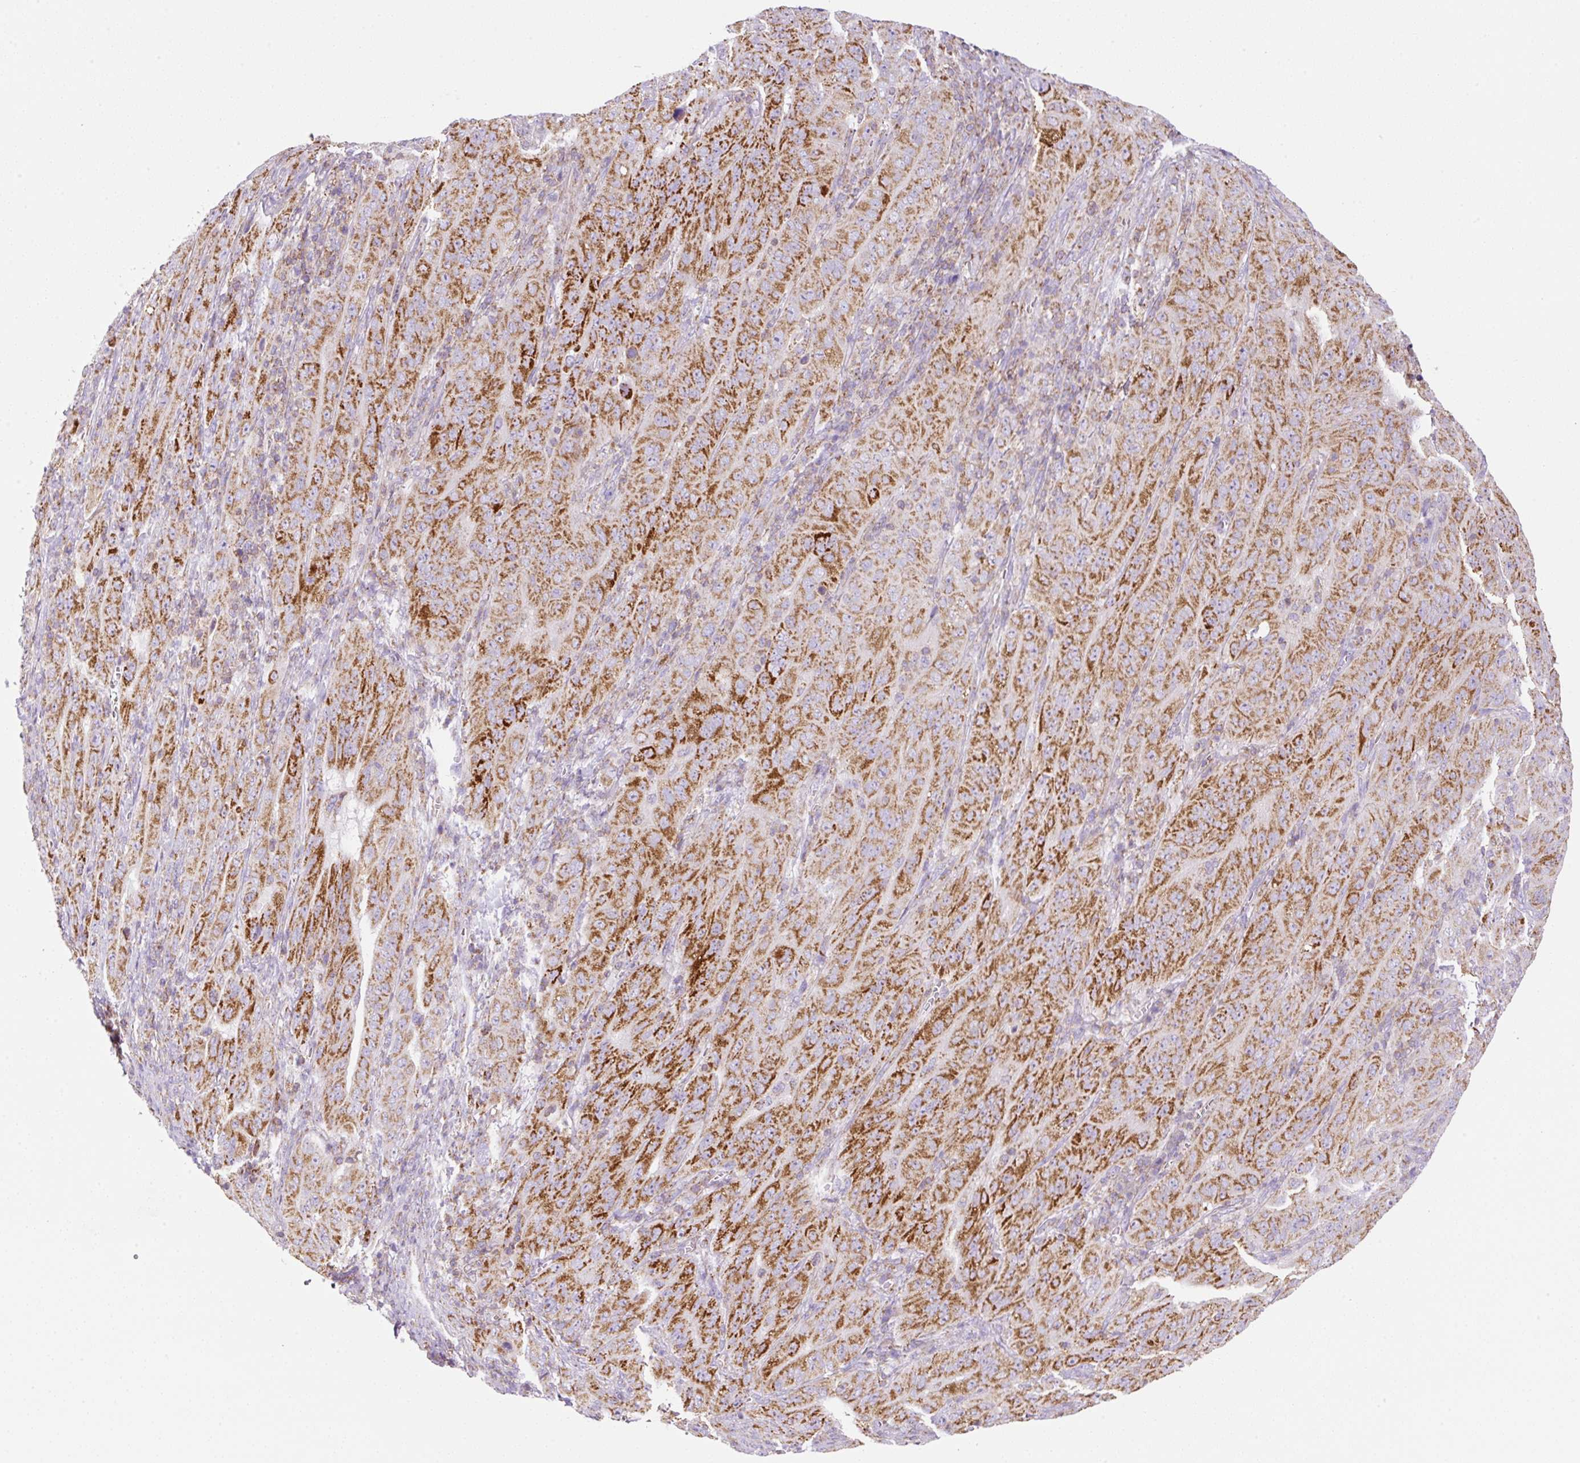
{"staining": {"intensity": "strong", "quantity": ">75%", "location": "cytoplasmic/membranous"}, "tissue": "pancreatic cancer", "cell_type": "Tumor cells", "image_type": "cancer", "snomed": [{"axis": "morphology", "description": "Adenocarcinoma, NOS"}, {"axis": "topography", "description": "Pancreas"}], "caption": "Pancreatic adenocarcinoma stained for a protein (brown) shows strong cytoplasmic/membranous positive staining in about >75% of tumor cells.", "gene": "NF1", "patient": {"sex": "male", "age": 63}}